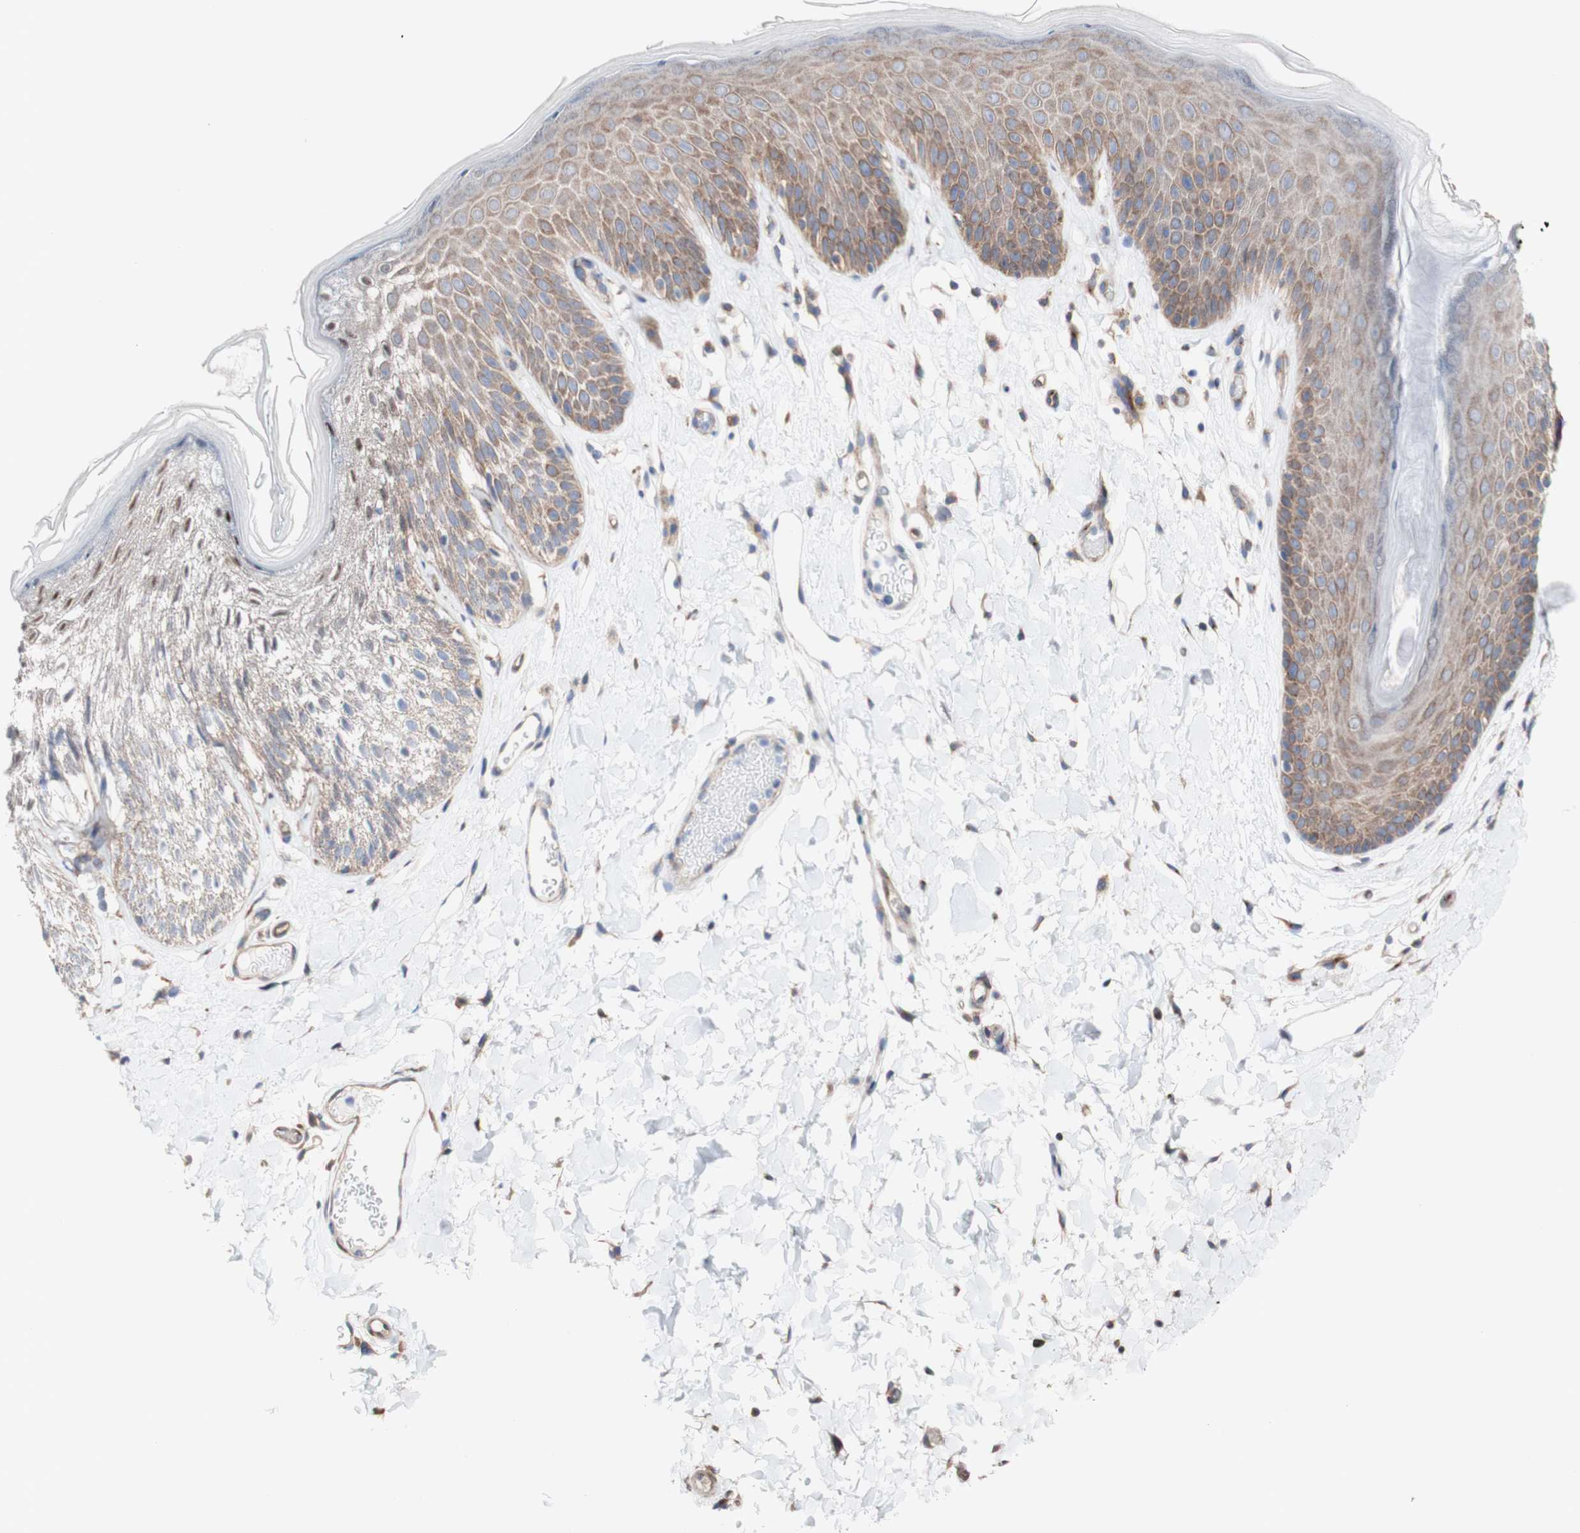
{"staining": {"intensity": "moderate", "quantity": ">75%", "location": "cytoplasmic/membranous"}, "tissue": "skin", "cell_type": "Epidermal cells", "image_type": "normal", "snomed": [{"axis": "morphology", "description": "Normal tissue, NOS"}, {"axis": "topography", "description": "Vulva"}], "caption": "About >75% of epidermal cells in benign skin display moderate cytoplasmic/membranous protein staining as visualized by brown immunohistochemical staining.", "gene": "LRIG3", "patient": {"sex": "female", "age": 73}}